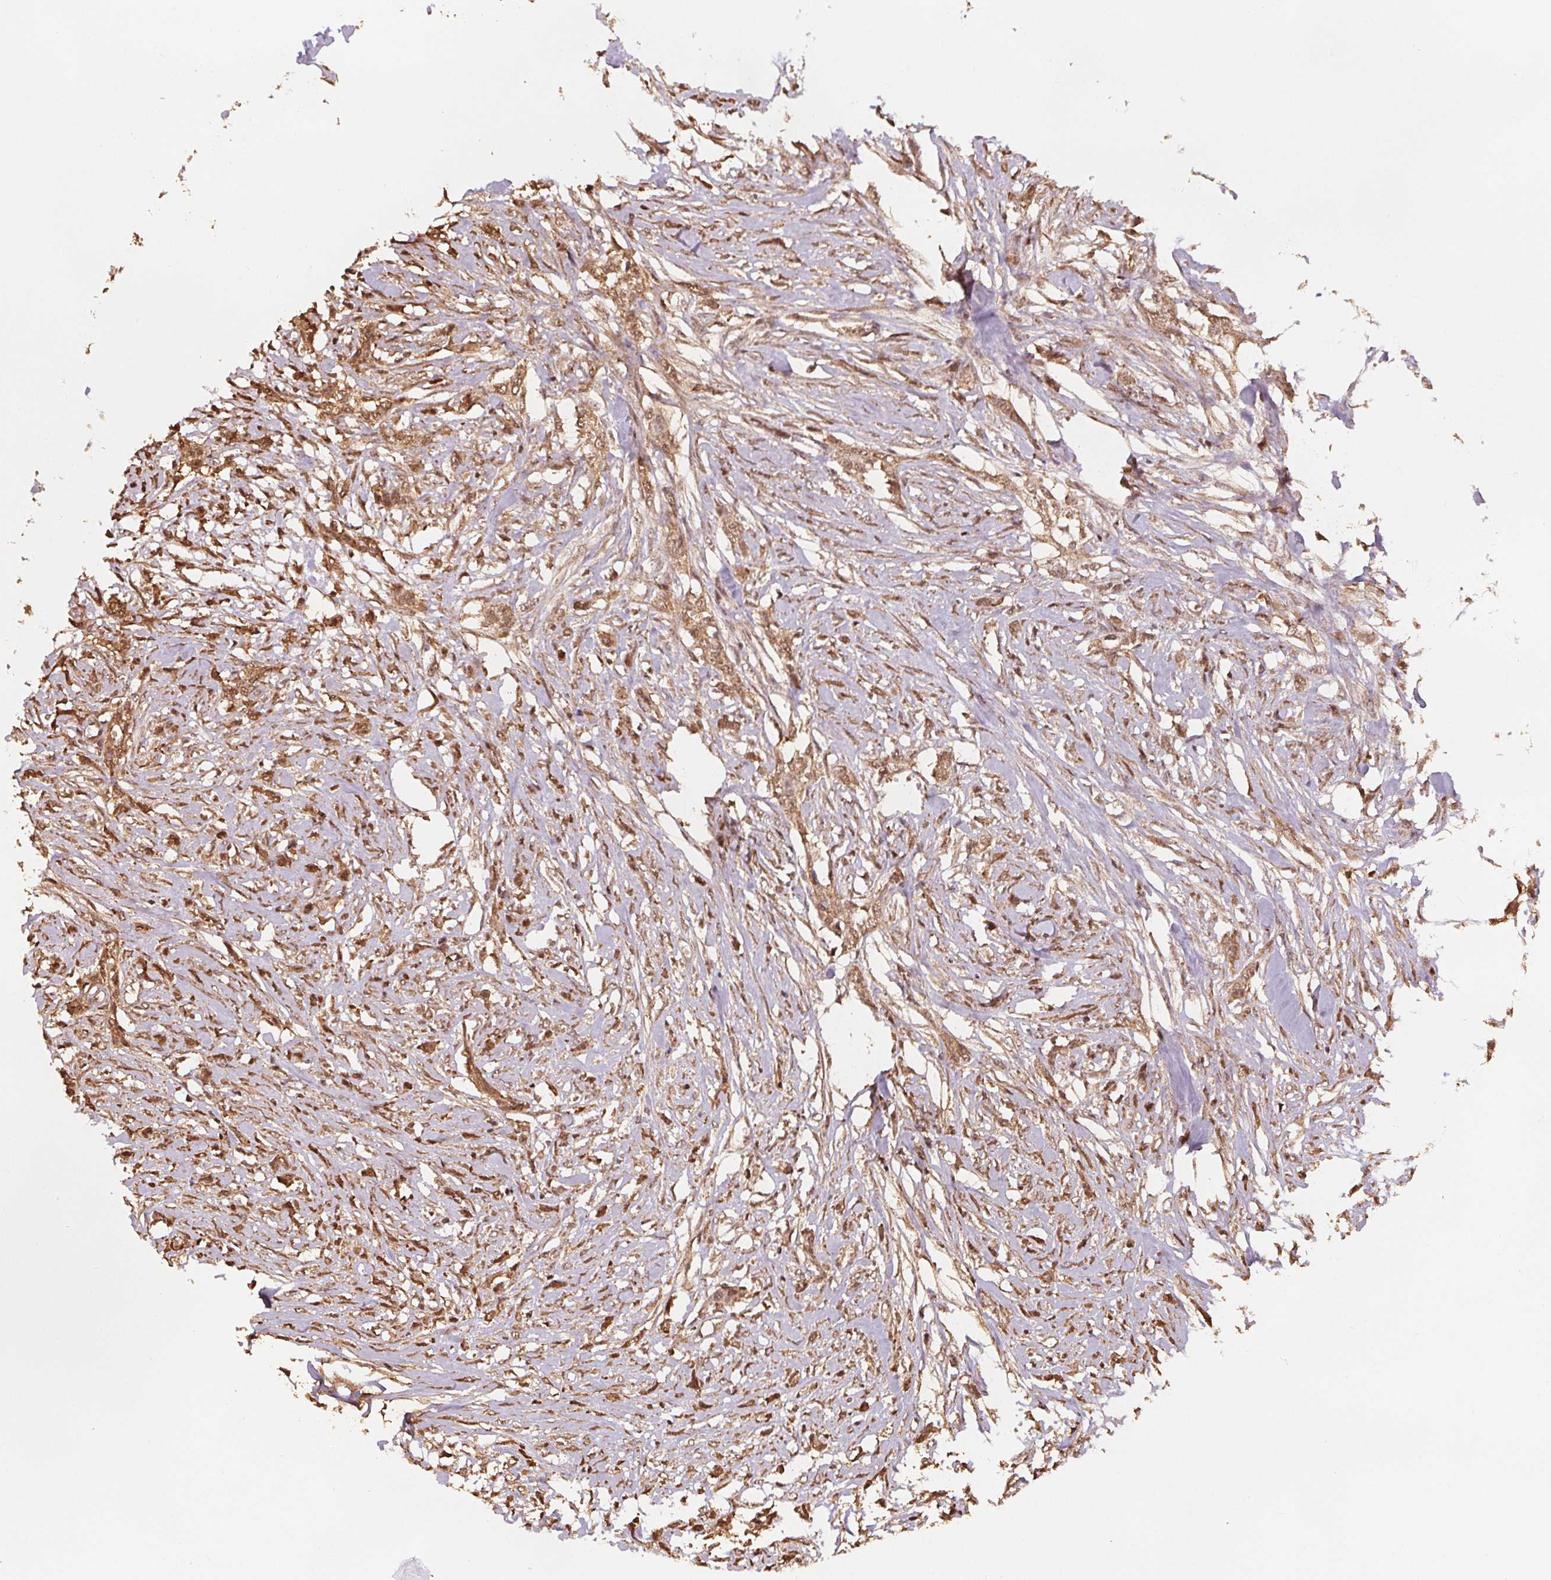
{"staining": {"intensity": "moderate", "quantity": ">75%", "location": "cytoplasmic/membranous,nuclear"}, "tissue": "skin cancer", "cell_type": "Tumor cells", "image_type": "cancer", "snomed": [{"axis": "morphology", "description": "Squamous cell carcinoma, NOS"}, {"axis": "topography", "description": "Skin"}], "caption": "DAB (3,3'-diaminobenzidine) immunohistochemical staining of human squamous cell carcinoma (skin) exhibits moderate cytoplasmic/membranous and nuclear protein staining in about >75% of tumor cells. The staining was performed using DAB (3,3'-diaminobenzidine) to visualize the protein expression in brown, while the nuclei were stained in blue with hematoxylin (Magnification: 20x).", "gene": "ENO1", "patient": {"sex": "male", "age": 79}}